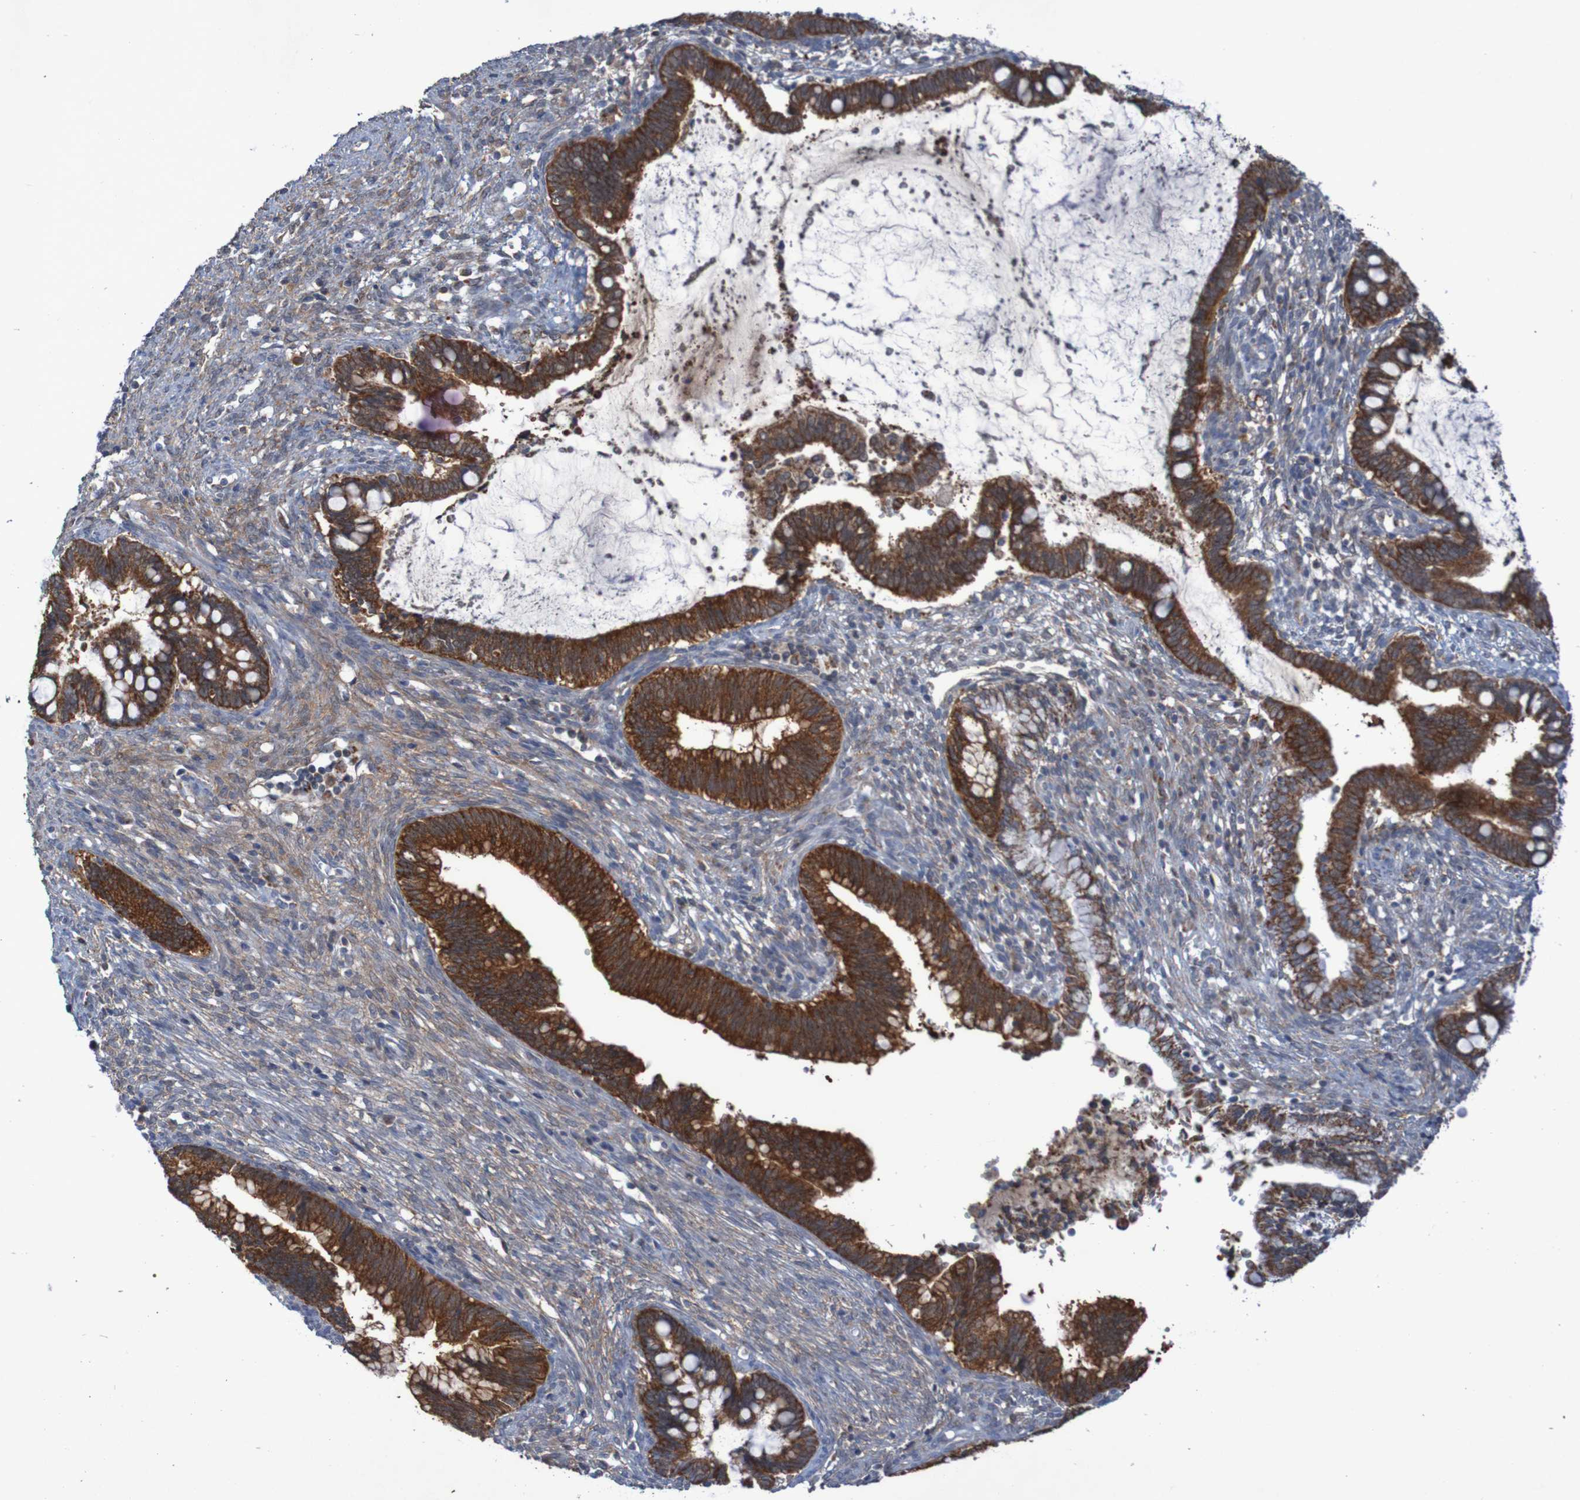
{"staining": {"intensity": "strong", "quantity": ">75%", "location": "cytoplasmic/membranous"}, "tissue": "cervical cancer", "cell_type": "Tumor cells", "image_type": "cancer", "snomed": [{"axis": "morphology", "description": "Adenocarcinoma, NOS"}, {"axis": "topography", "description": "Cervix"}], "caption": "A high-resolution histopathology image shows immunohistochemistry staining of cervical cancer, which reveals strong cytoplasmic/membranous positivity in about >75% of tumor cells.", "gene": "CCDC51", "patient": {"sex": "female", "age": 44}}